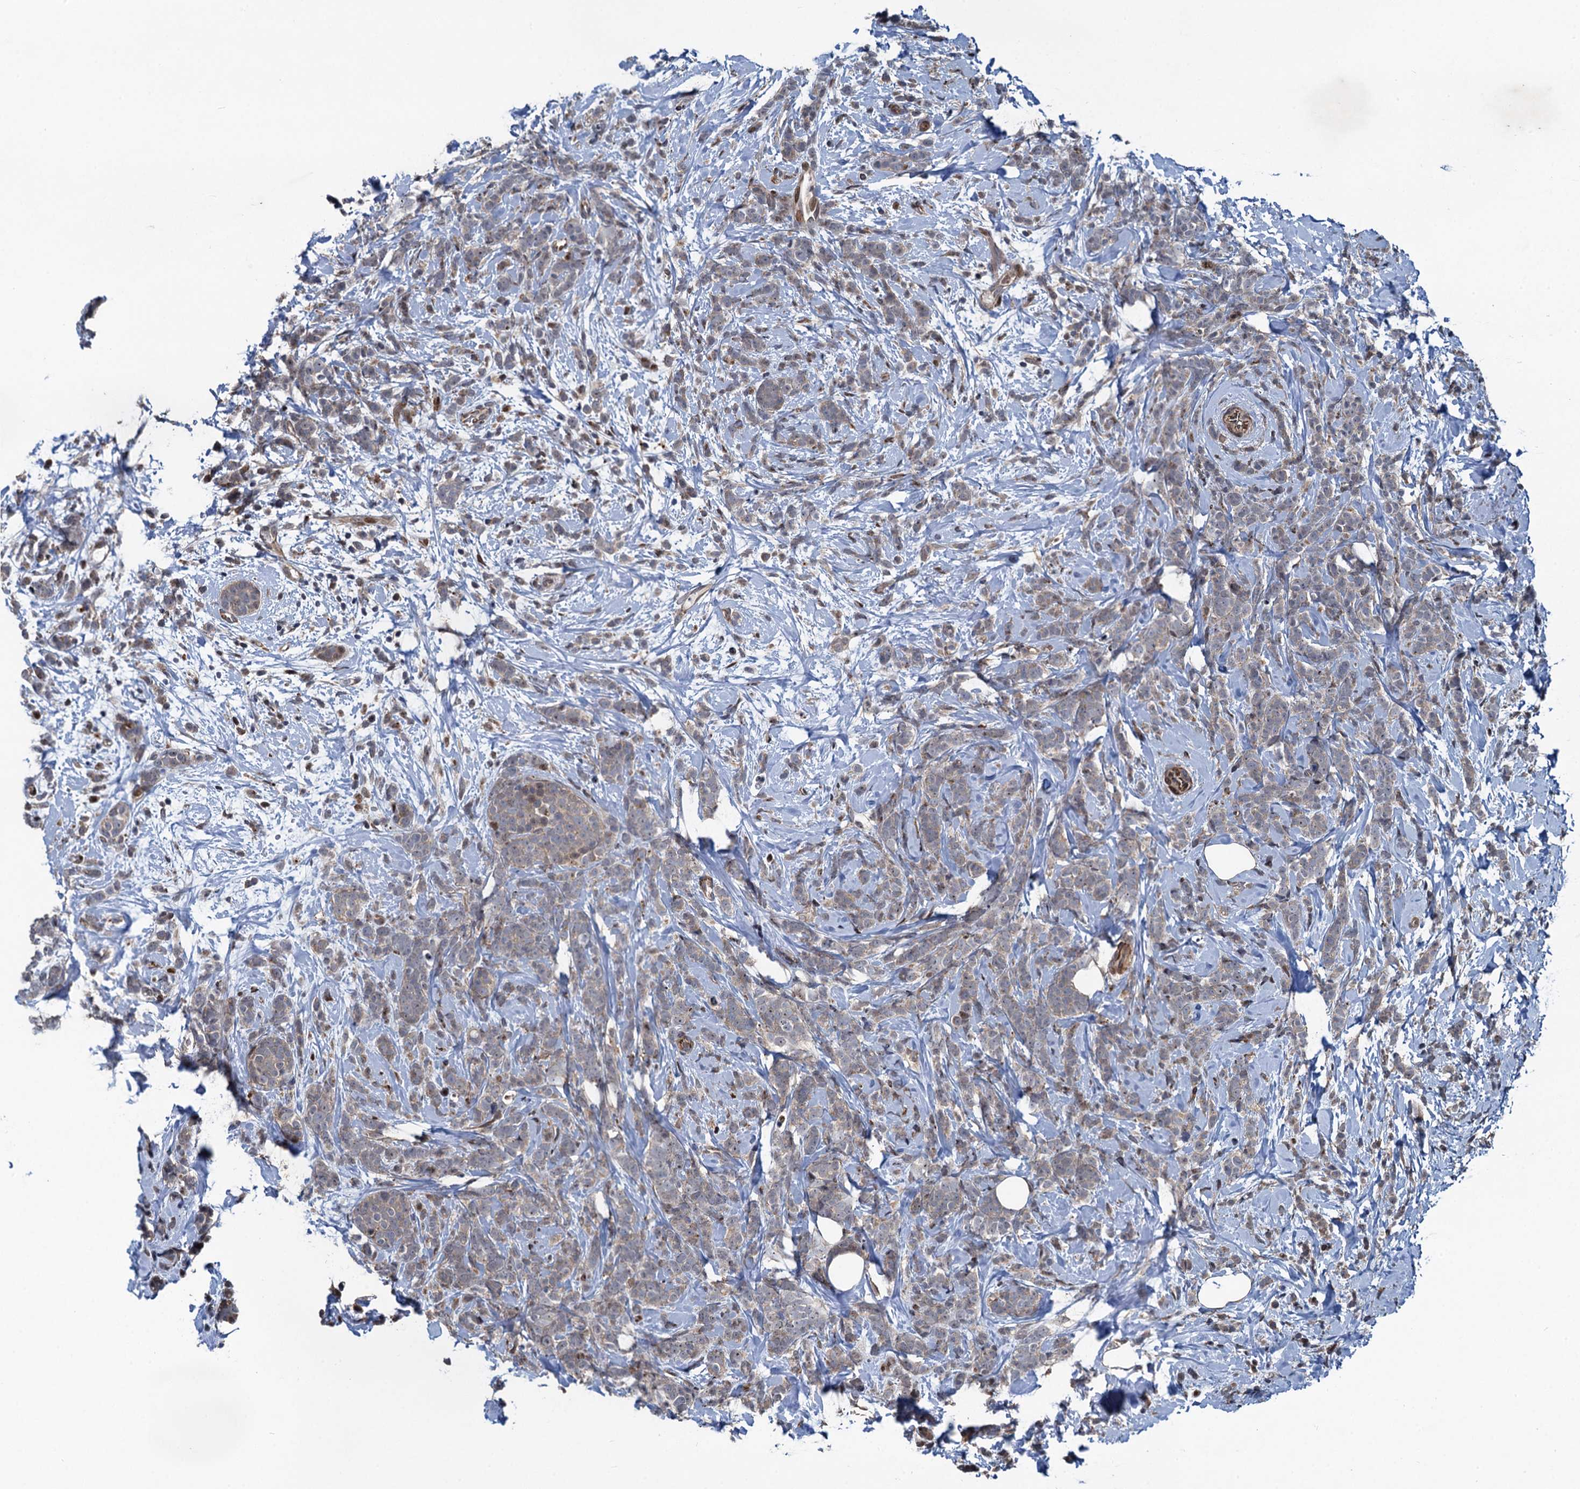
{"staining": {"intensity": "weak", "quantity": "25%-75%", "location": "cytoplasmic/membranous"}, "tissue": "breast cancer", "cell_type": "Tumor cells", "image_type": "cancer", "snomed": [{"axis": "morphology", "description": "Lobular carcinoma"}, {"axis": "topography", "description": "Breast"}], "caption": "Weak cytoplasmic/membranous expression is appreciated in approximately 25%-75% of tumor cells in breast cancer.", "gene": "ATOSA", "patient": {"sex": "female", "age": 58}}